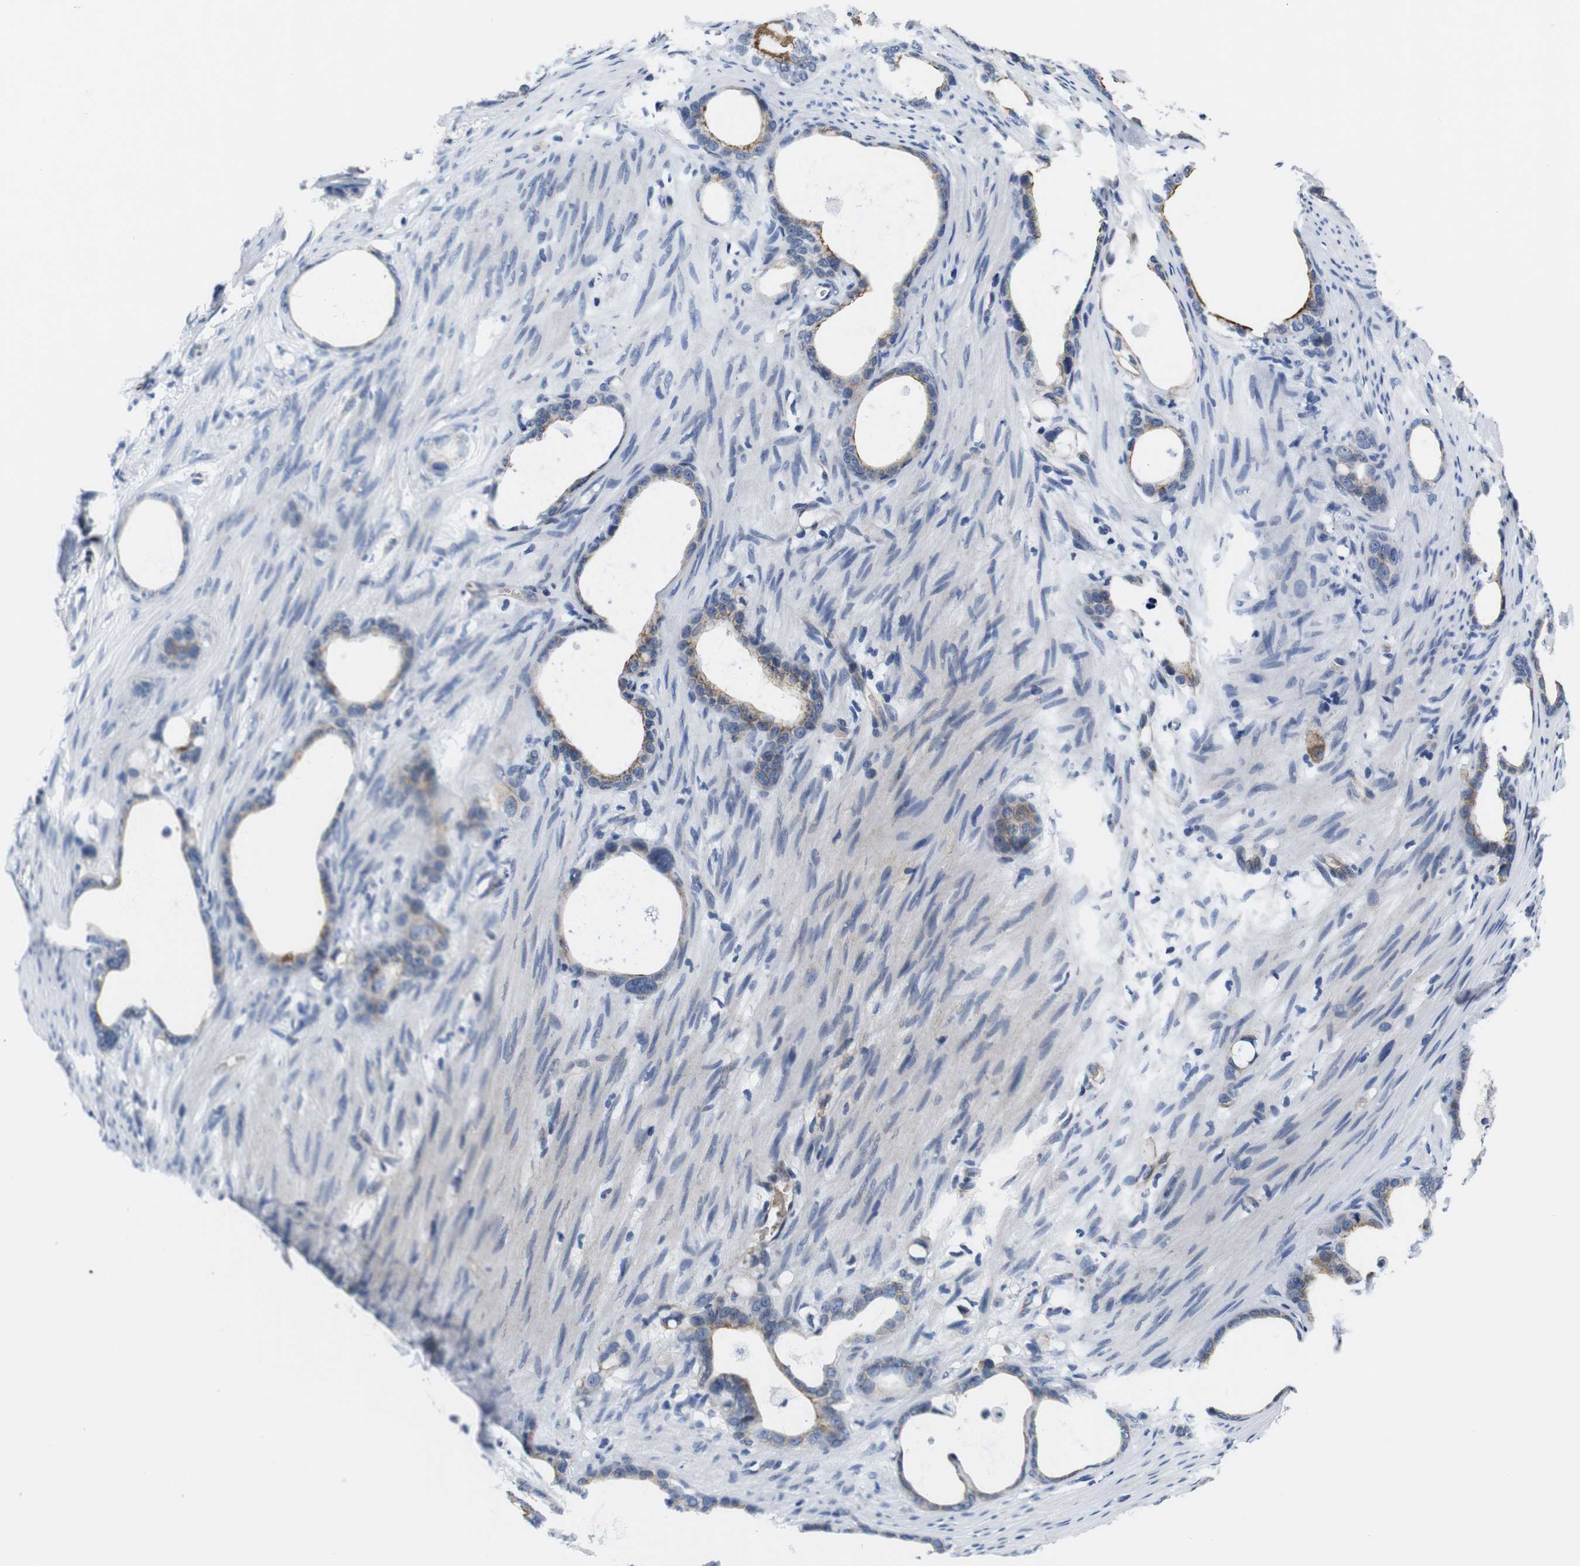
{"staining": {"intensity": "moderate", "quantity": ">75%", "location": "cytoplasmic/membranous"}, "tissue": "stomach cancer", "cell_type": "Tumor cells", "image_type": "cancer", "snomed": [{"axis": "morphology", "description": "Adenocarcinoma, NOS"}, {"axis": "topography", "description": "Stomach"}], "caption": "IHC of human stomach adenocarcinoma demonstrates medium levels of moderate cytoplasmic/membranous staining in about >75% of tumor cells.", "gene": "SOCS3", "patient": {"sex": "female", "age": 75}}